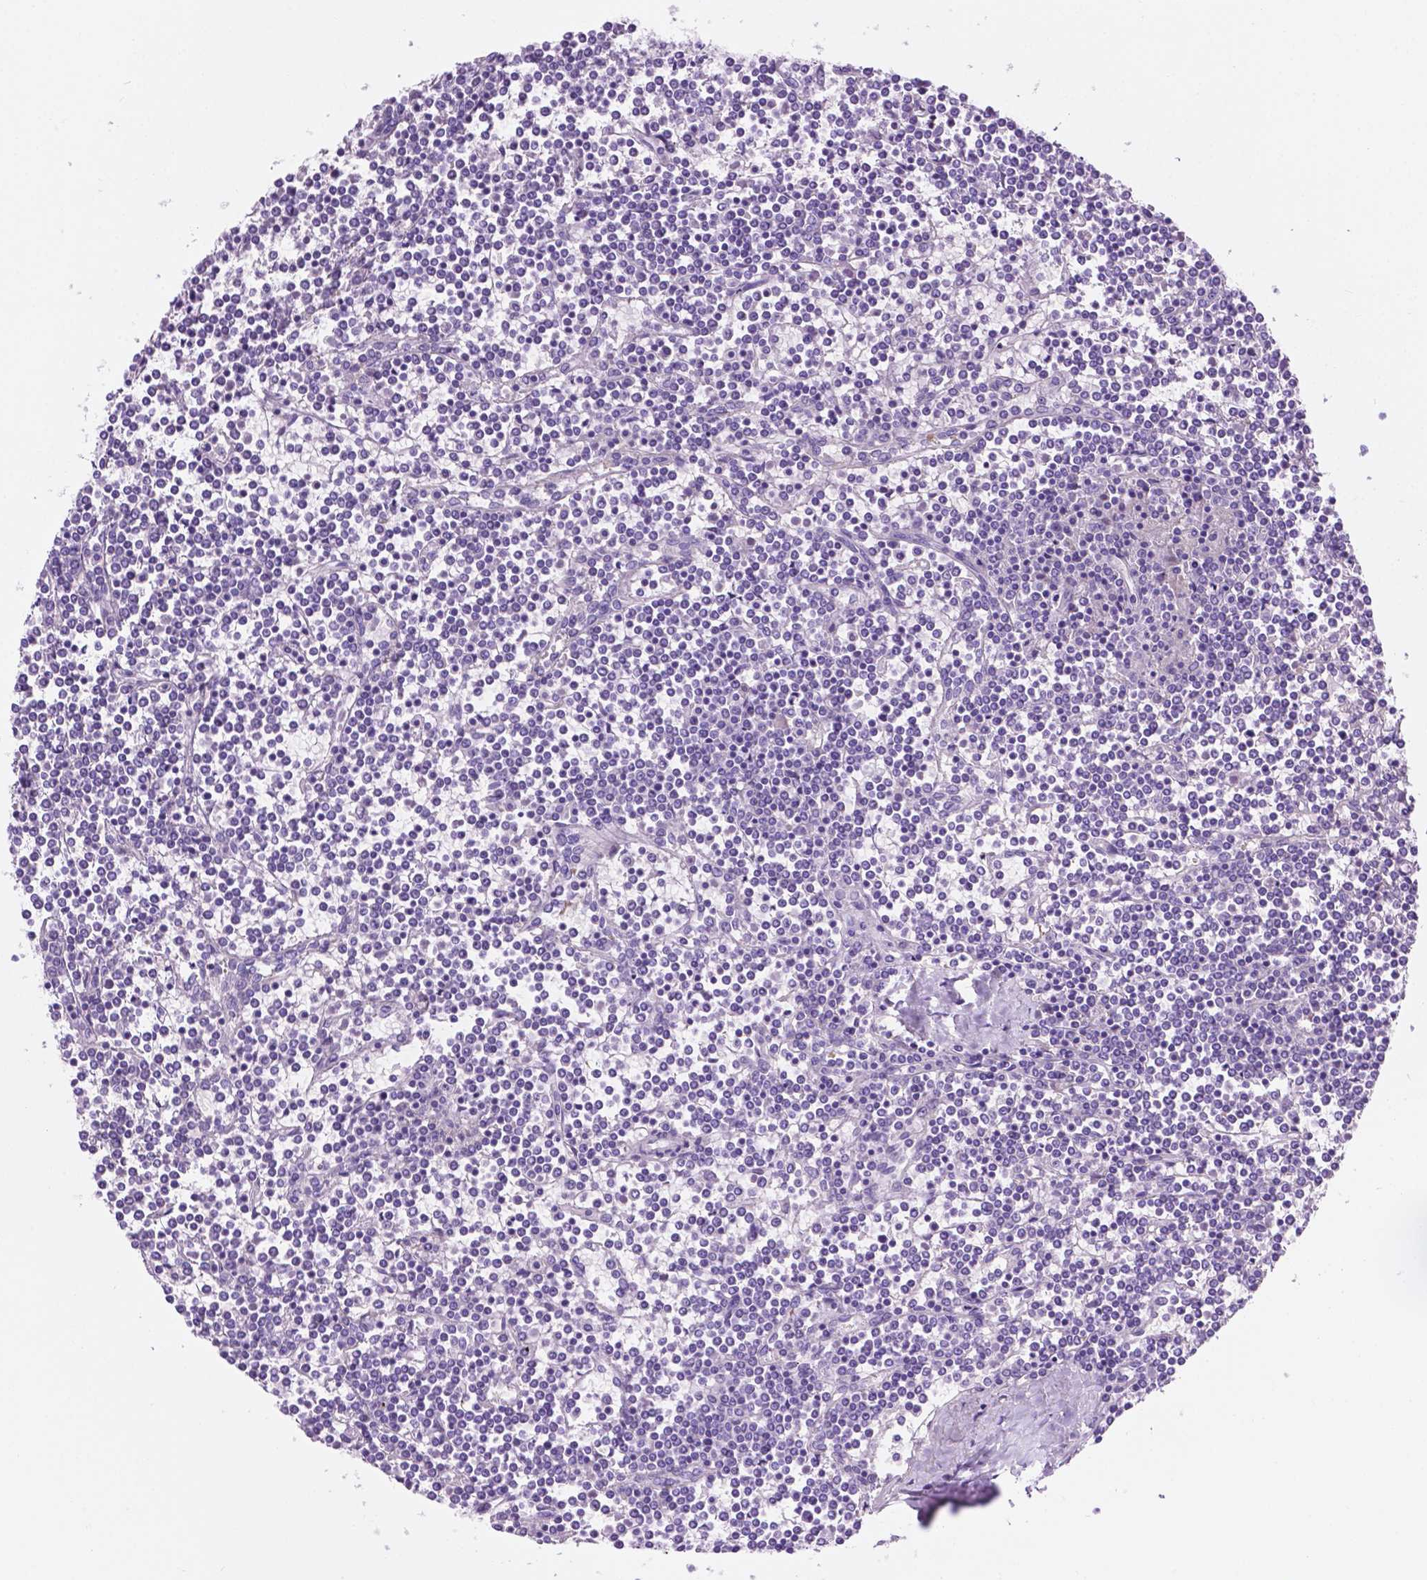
{"staining": {"intensity": "negative", "quantity": "none", "location": "none"}, "tissue": "lymphoma", "cell_type": "Tumor cells", "image_type": "cancer", "snomed": [{"axis": "morphology", "description": "Malignant lymphoma, non-Hodgkin's type, Low grade"}, {"axis": "topography", "description": "Spleen"}], "caption": "The immunohistochemistry micrograph has no significant expression in tumor cells of malignant lymphoma, non-Hodgkin's type (low-grade) tissue.", "gene": "IGFN1", "patient": {"sex": "female", "age": 19}}